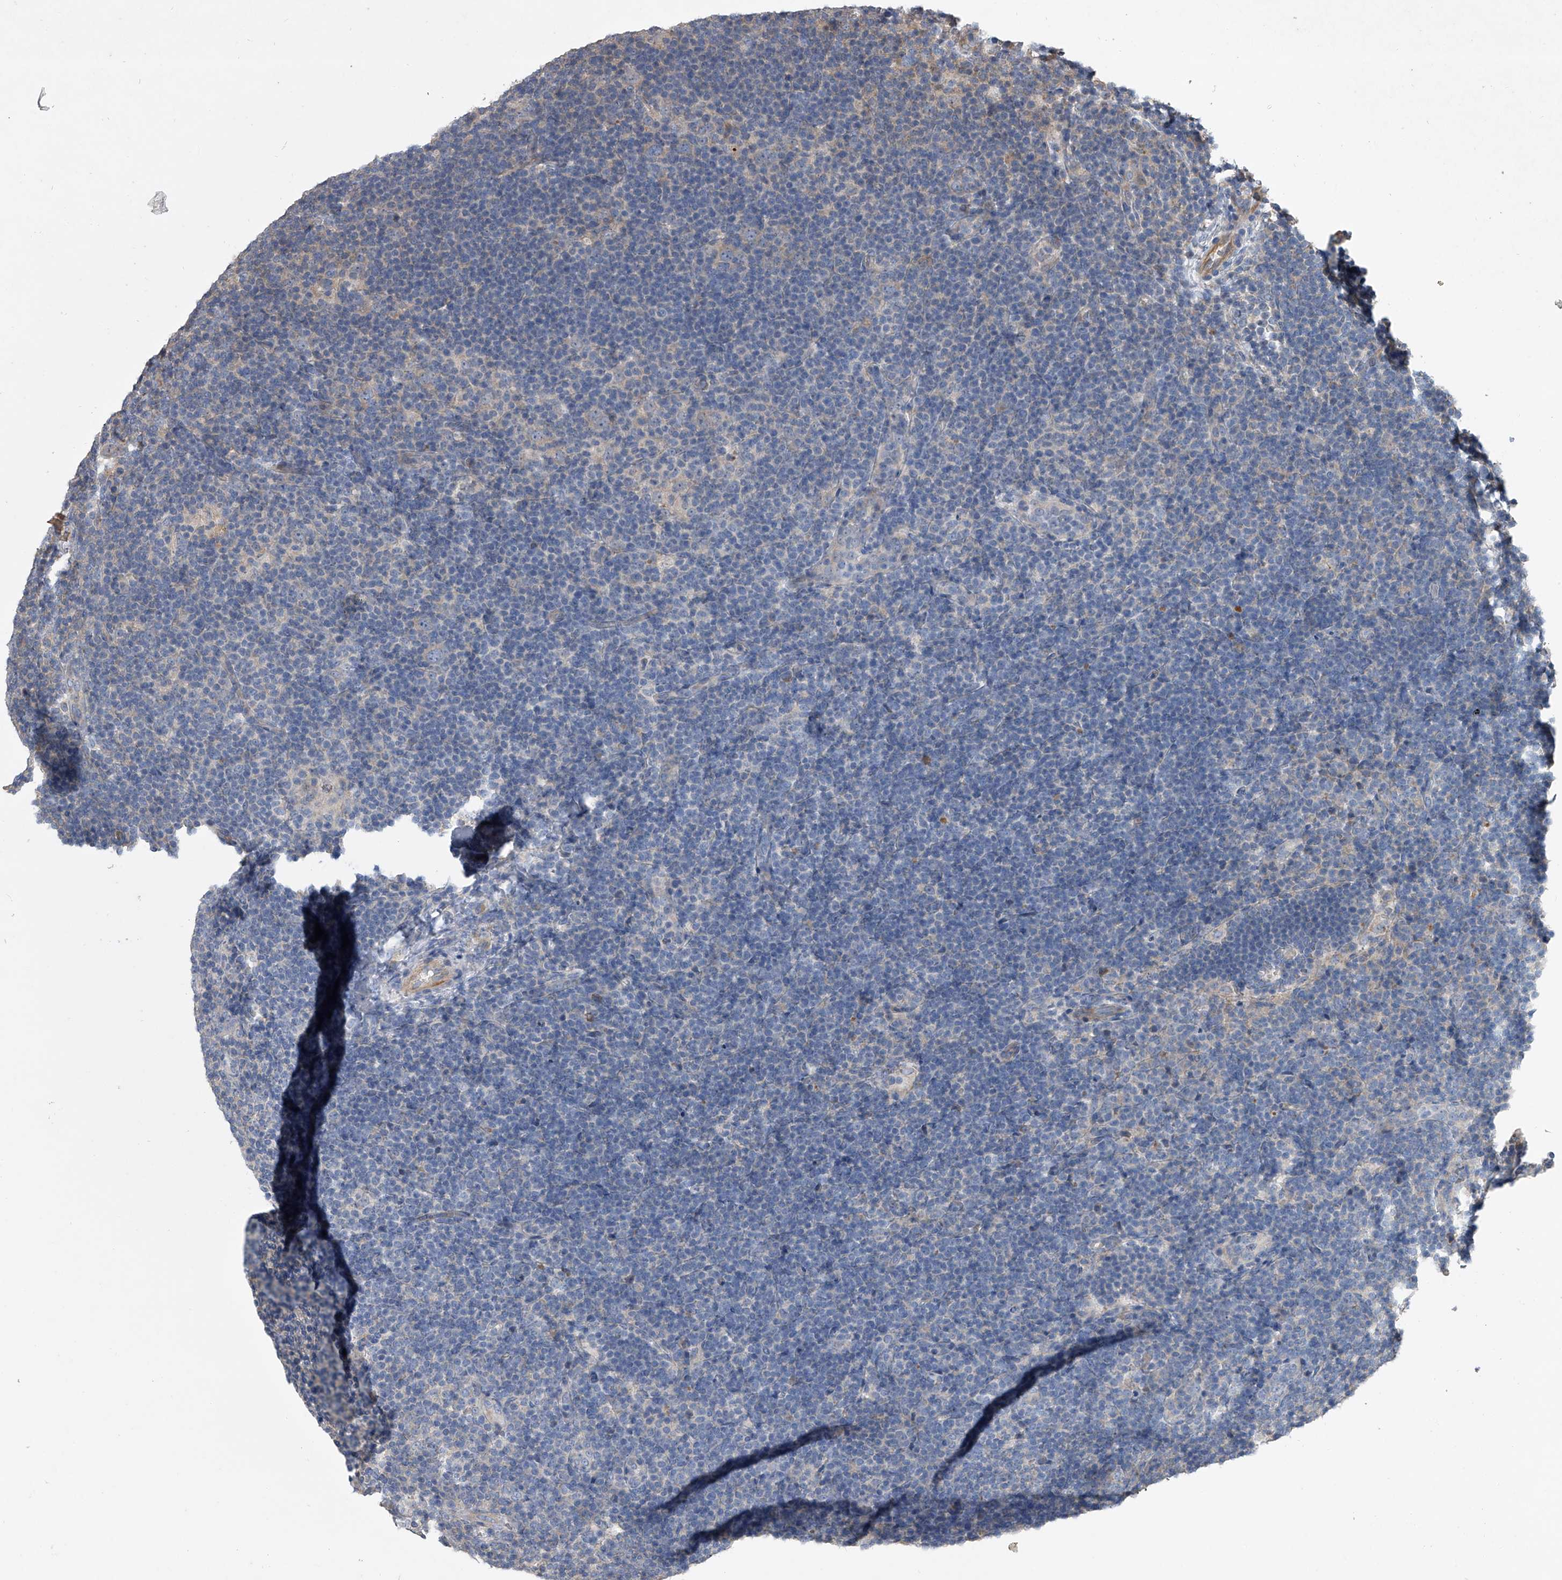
{"staining": {"intensity": "weak", "quantity": "<25%", "location": "cytoplasmic/membranous"}, "tissue": "lymphoma", "cell_type": "Tumor cells", "image_type": "cancer", "snomed": [{"axis": "morphology", "description": "Hodgkin's disease, NOS"}, {"axis": "topography", "description": "Lymph node"}], "caption": "The photomicrograph demonstrates no staining of tumor cells in Hodgkin's disease. (DAB (3,3'-diaminobenzidine) IHC visualized using brightfield microscopy, high magnification).", "gene": "DOCK9", "patient": {"sex": "female", "age": 57}}